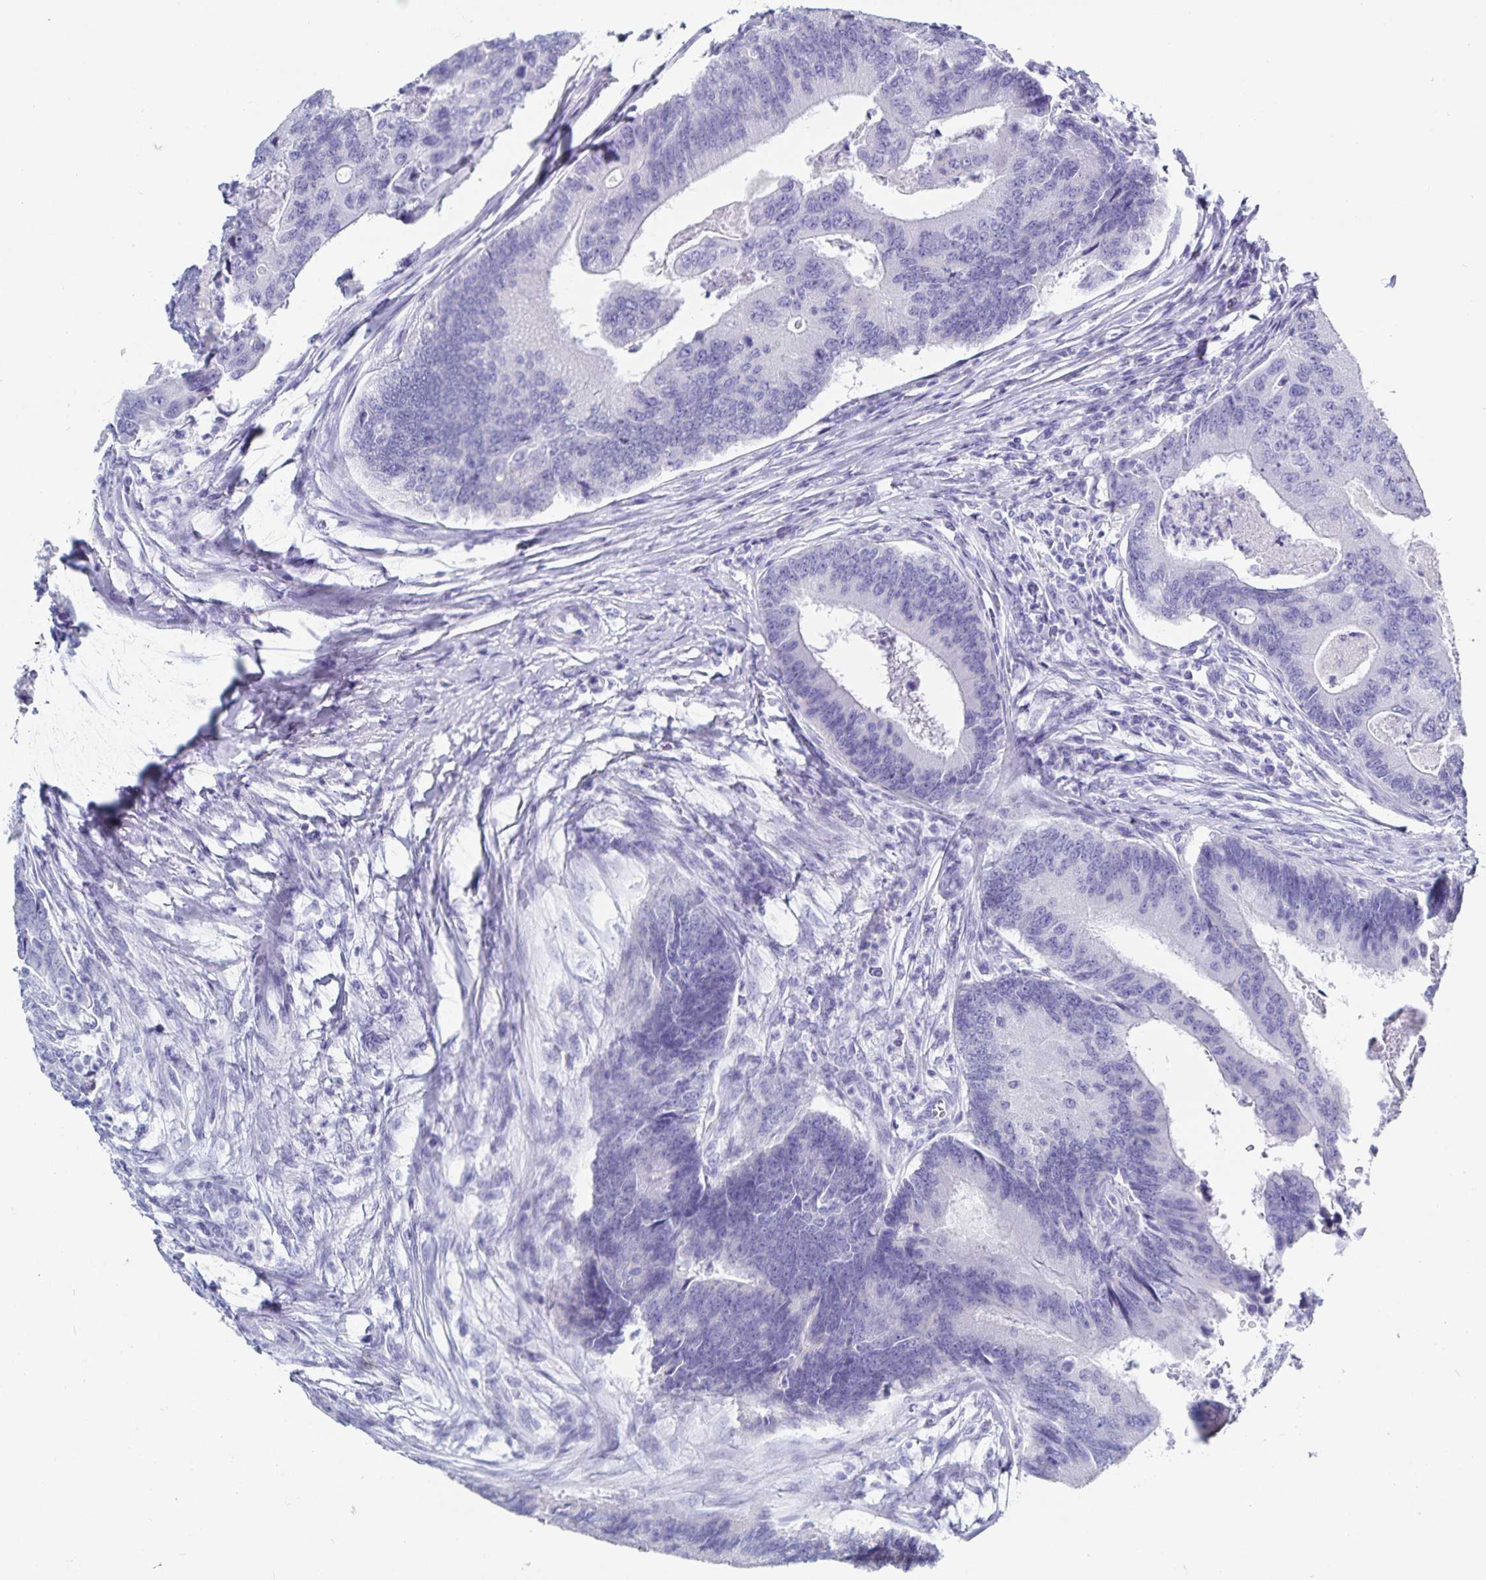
{"staining": {"intensity": "negative", "quantity": "none", "location": "none"}, "tissue": "colorectal cancer", "cell_type": "Tumor cells", "image_type": "cancer", "snomed": [{"axis": "morphology", "description": "Adenocarcinoma, NOS"}, {"axis": "topography", "description": "Colon"}], "caption": "Immunohistochemical staining of colorectal cancer (adenocarcinoma) exhibits no significant staining in tumor cells.", "gene": "C19orf73", "patient": {"sex": "female", "age": 67}}